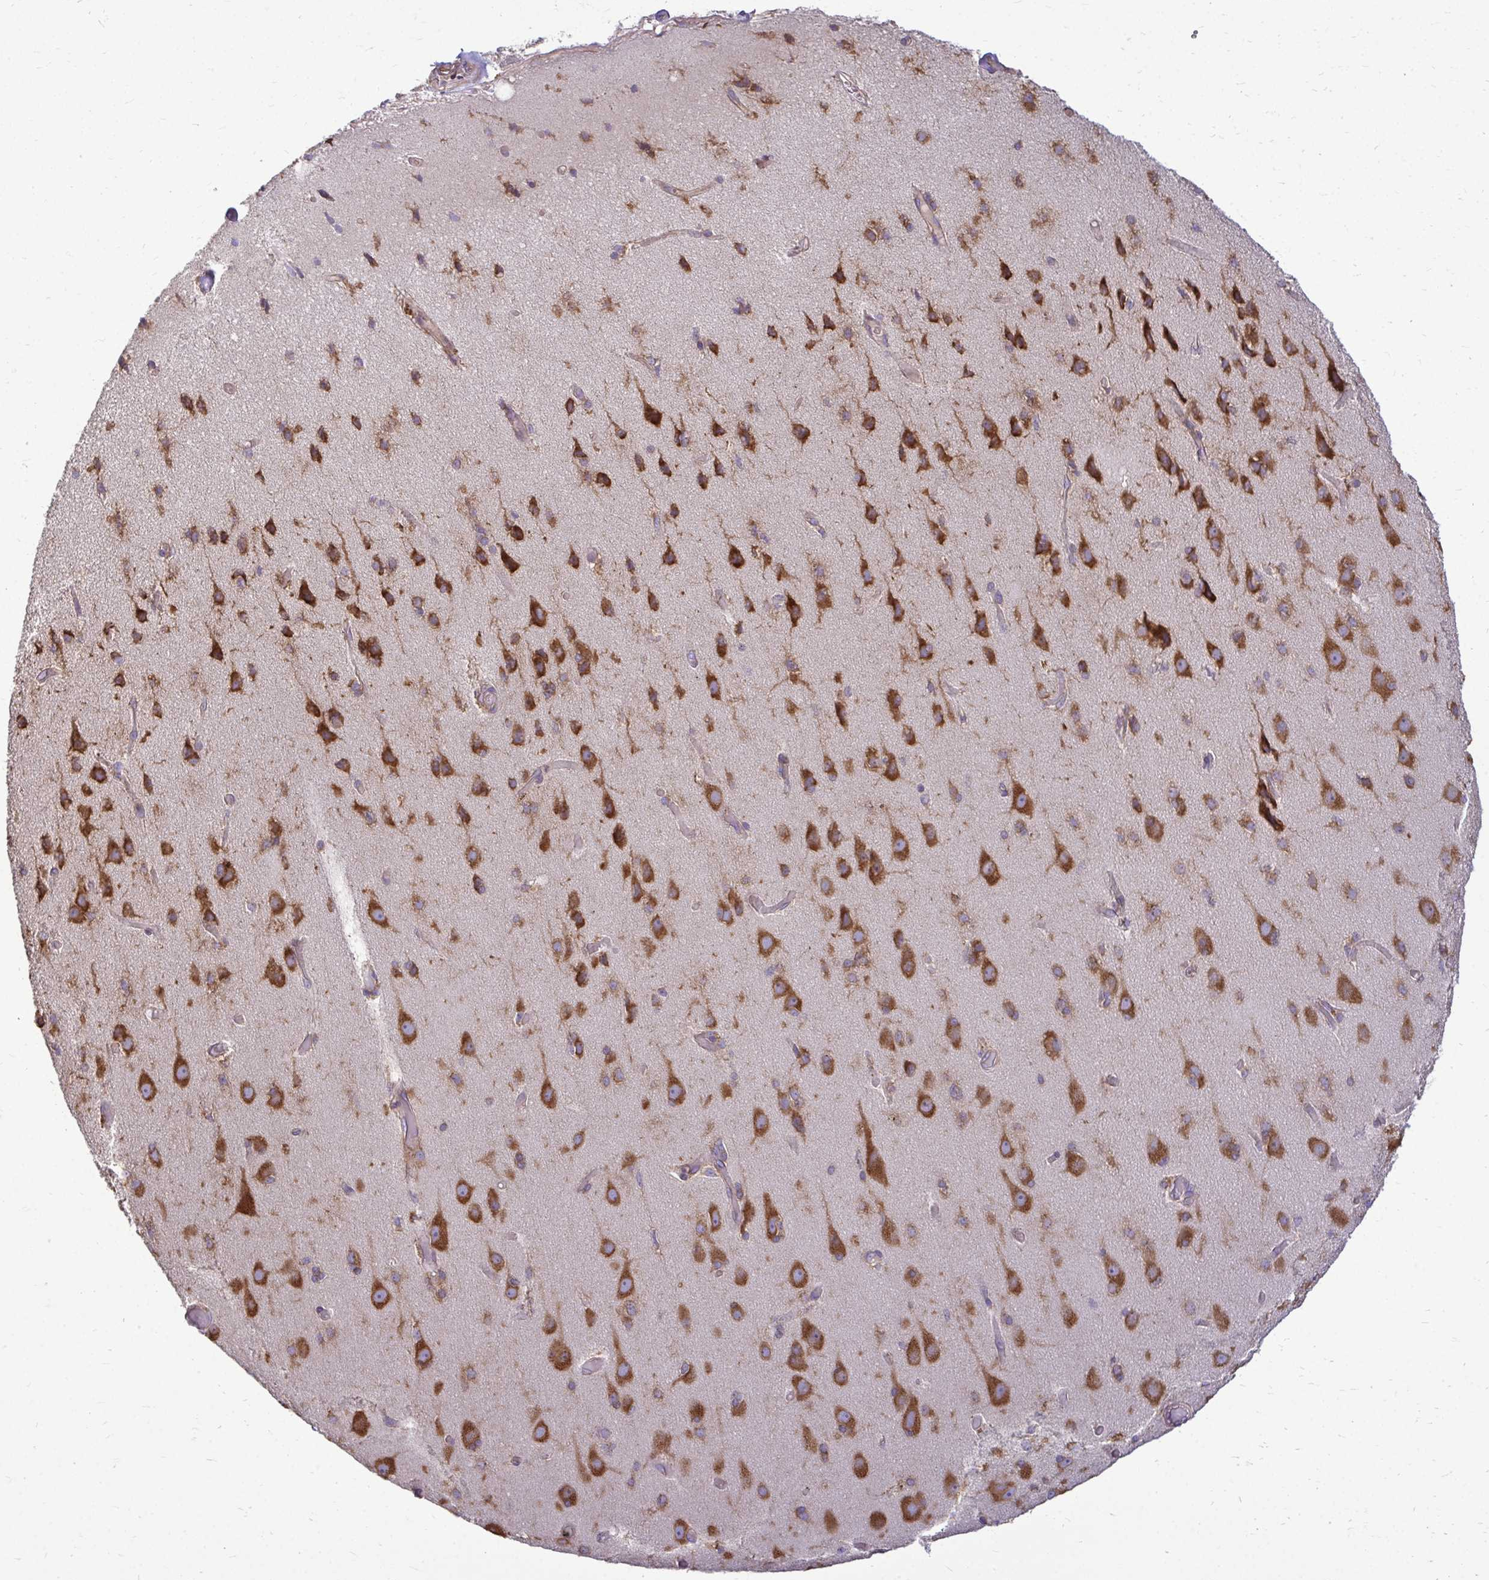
{"staining": {"intensity": "weak", "quantity": ">75%", "location": "cytoplasmic/membranous"}, "tissue": "cerebral cortex", "cell_type": "Endothelial cells", "image_type": "normal", "snomed": [{"axis": "morphology", "description": "Normal tissue, NOS"}, {"axis": "morphology", "description": "Glioma, malignant, High grade"}, {"axis": "topography", "description": "Cerebral cortex"}], "caption": "Immunohistochemistry image of unremarkable cerebral cortex stained for a protein (brown), which exhibits low levels of weak cytoplasmic/membranous expression in approximately >75% of endothelial cells.", "gene": "FMR1", "patient": {"sex": "male", "age": 71}}